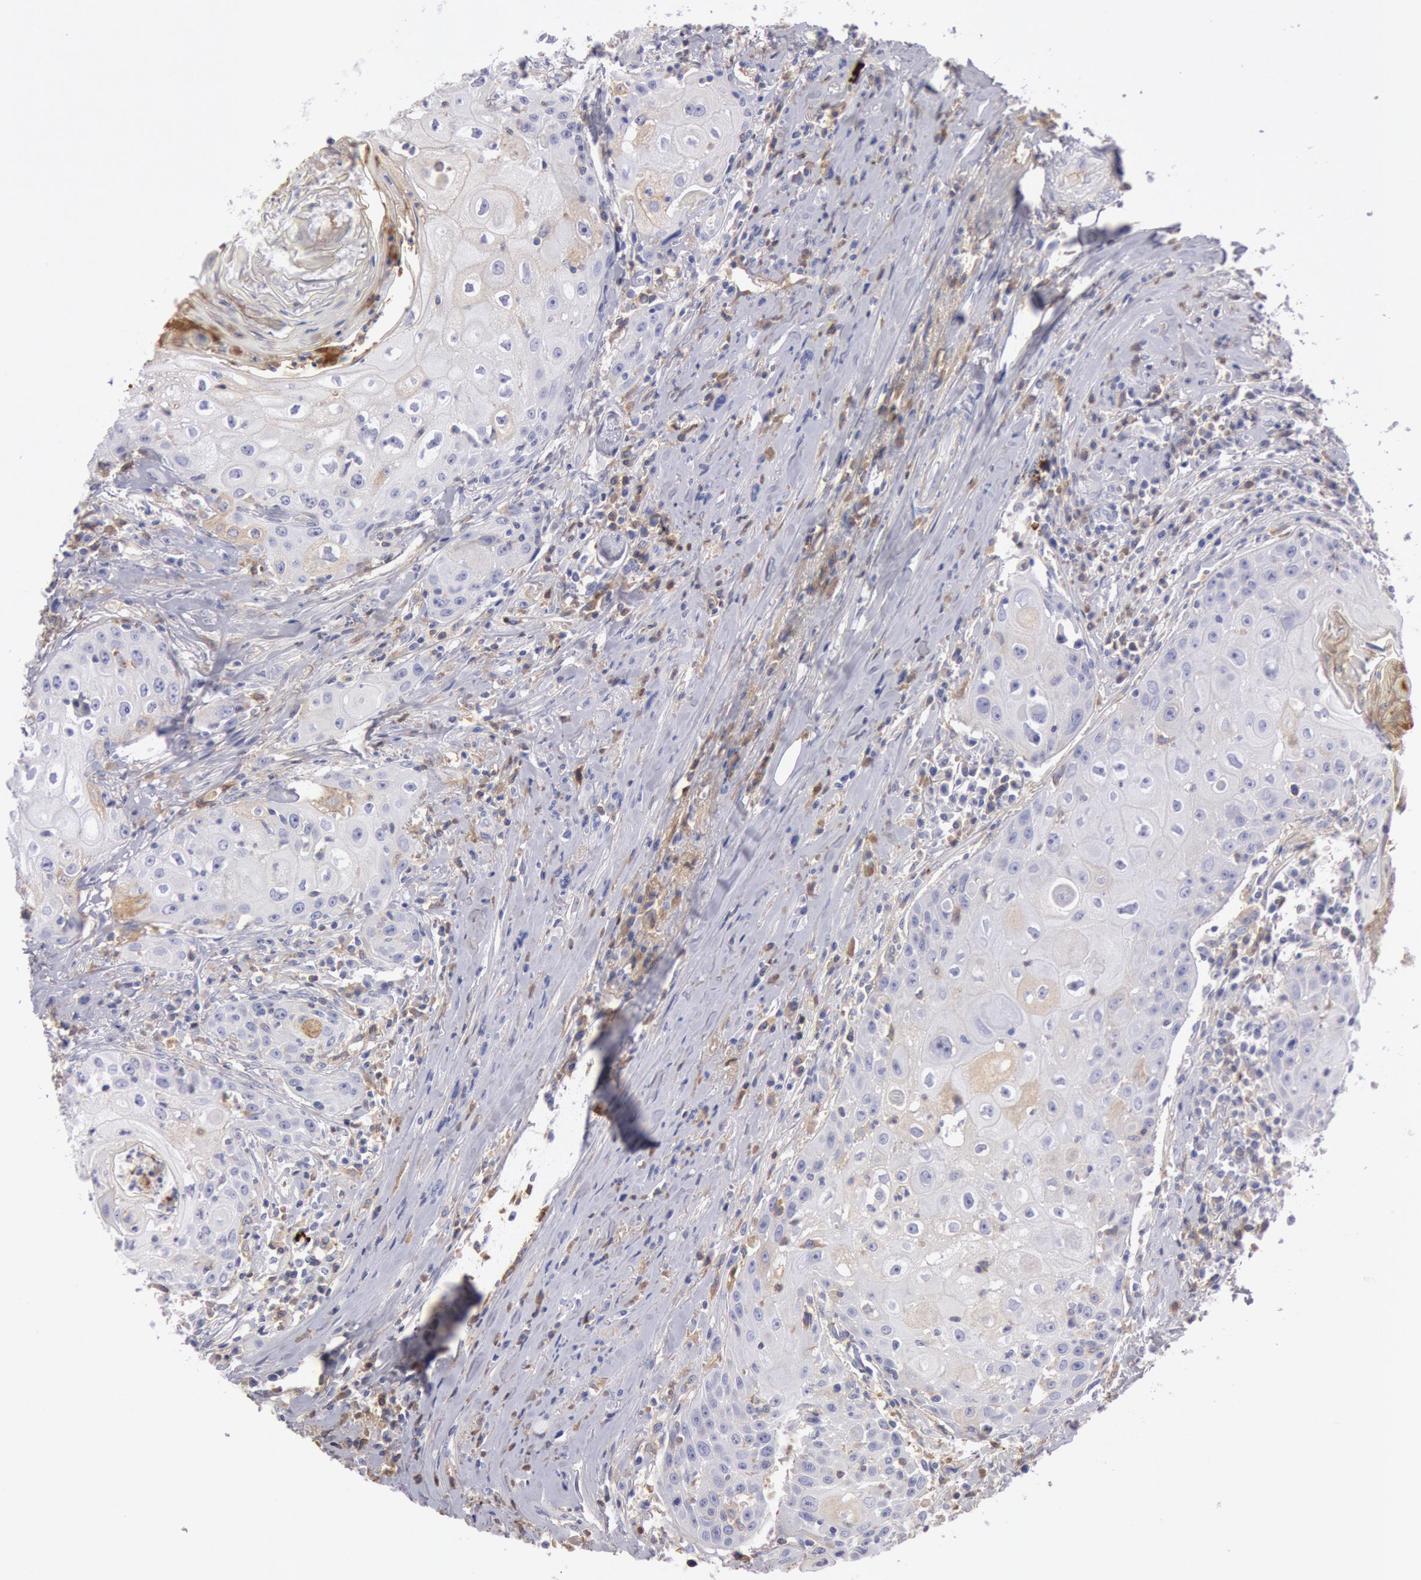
{"staining": {"intensity": "weak", "quantity": "<25%", "location": "cytoplasmic/membranous"}, "tissue": "head and neck cancer", "cell_type": "Tumor cells", "image_type": "cancer", "snomed": [{"axis": "morphology", "description": "Squamous cell carcinoma, NOS"}, {"axis": "topography", "description": "Oral tissue"}, {"axis": "topography", "description": "Head-Neck"}], "caption": "Image shows no protein positivity in tumor cells of head and neck cancer tissue. The staining is performed using DAB brown chromogen with nuclei counter-stained in using hematoxylin.", "gene": "IGHA1", "patient": {"sex": "female", "age": 82}}